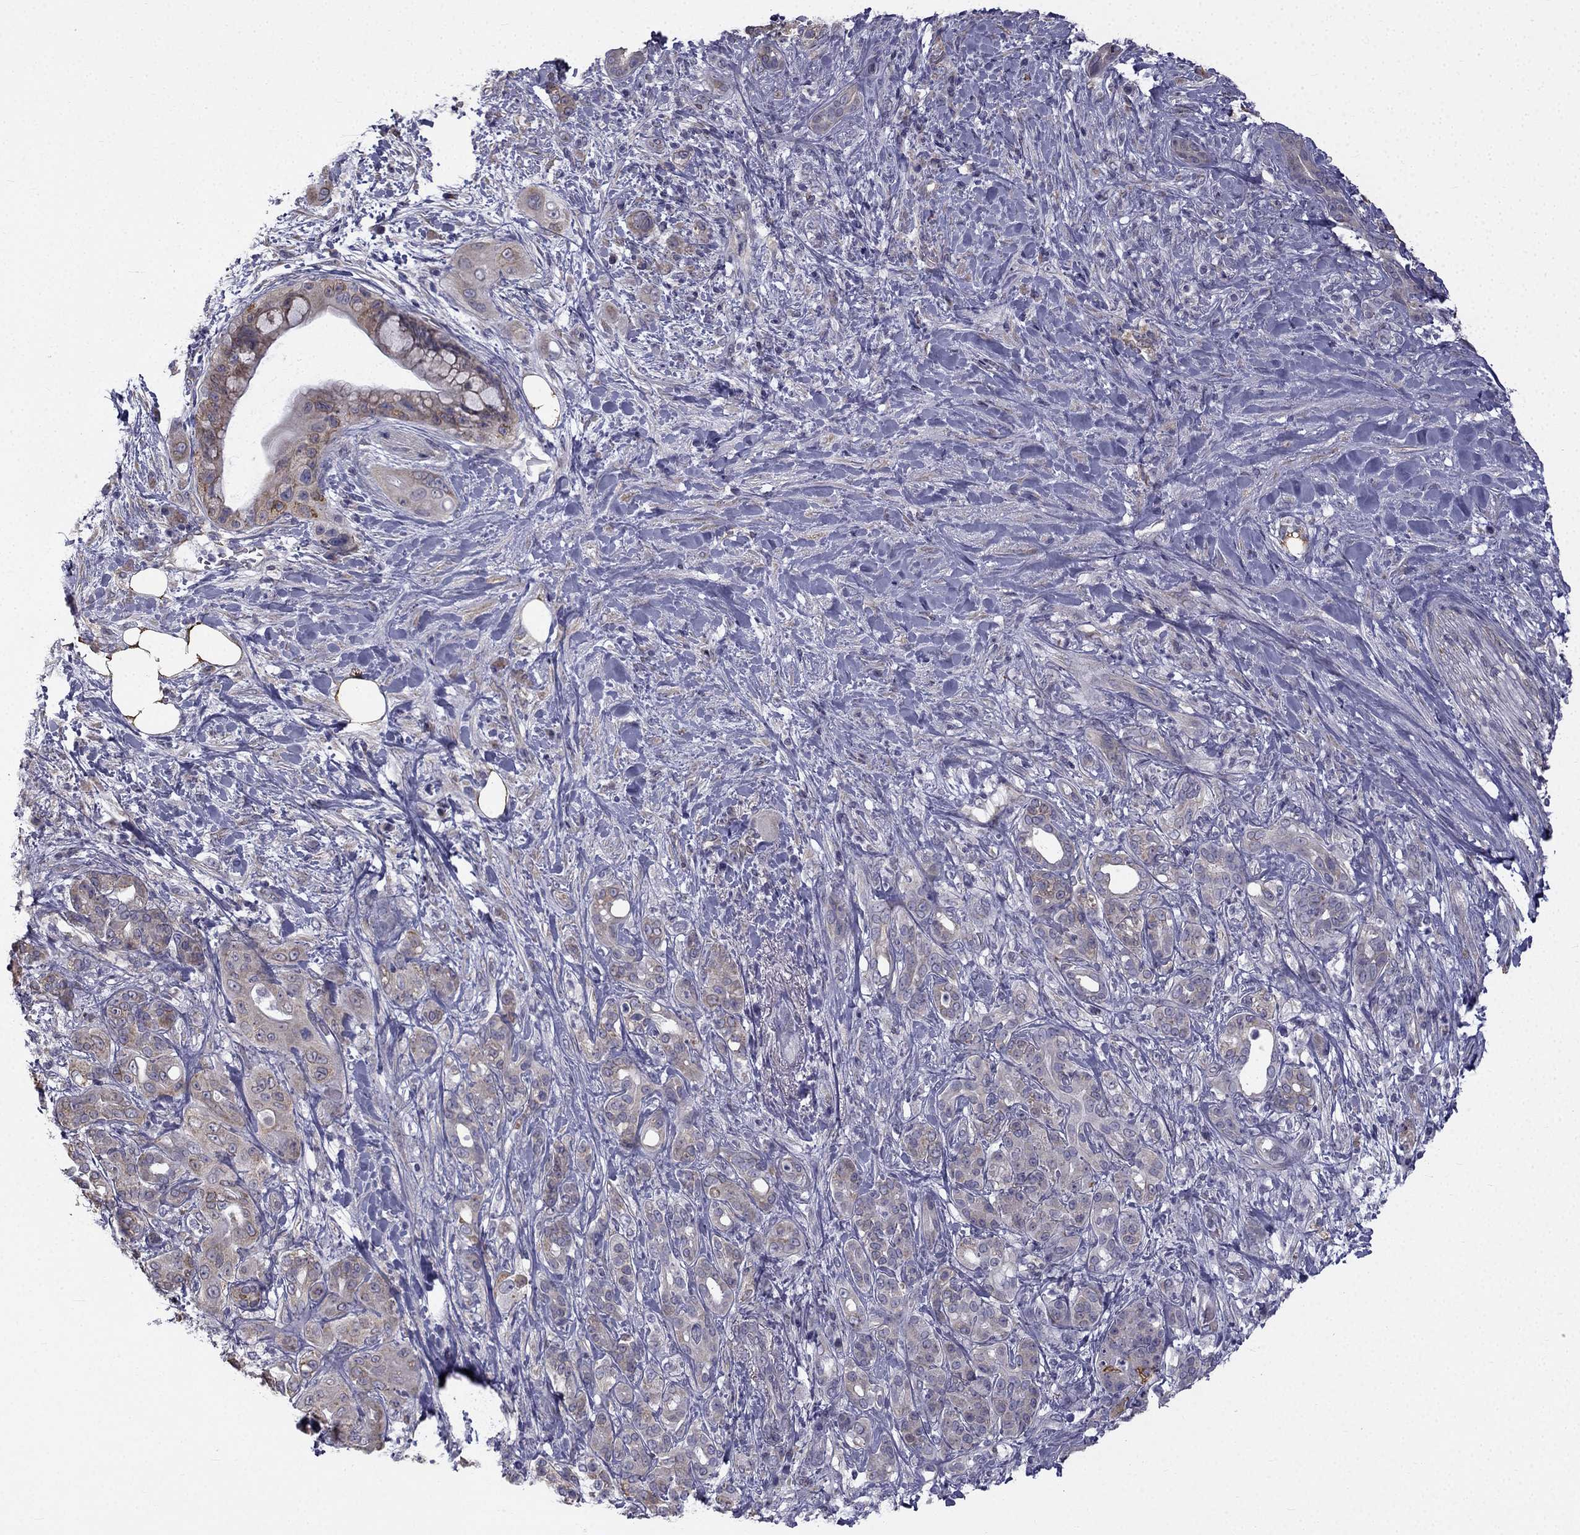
{"staining": {"intensity": "moderate", "quantity": "25%-75%", "location": "cytoplasmic/membranous"}, "tissue": "pancreatic cancer", "cell_type": "Tumor cells", "image_type": "cancer", "snomed": [{"axis": "morphology", "description": "Adenocarcinoma, NOS"}, {"axis": "topography", "description": "Pancreas"}], "caption": "Tumor cells exhibit medium levels of moderate cytoplasmic/membranous positivity in approximately 25%-75% of cells in human pancreatic cancer. (brown staining indicates protein expression, while blue staining denotes nuclei).", "gene": "CCDC40", "patient": {"sex": "male", "age": 71}}